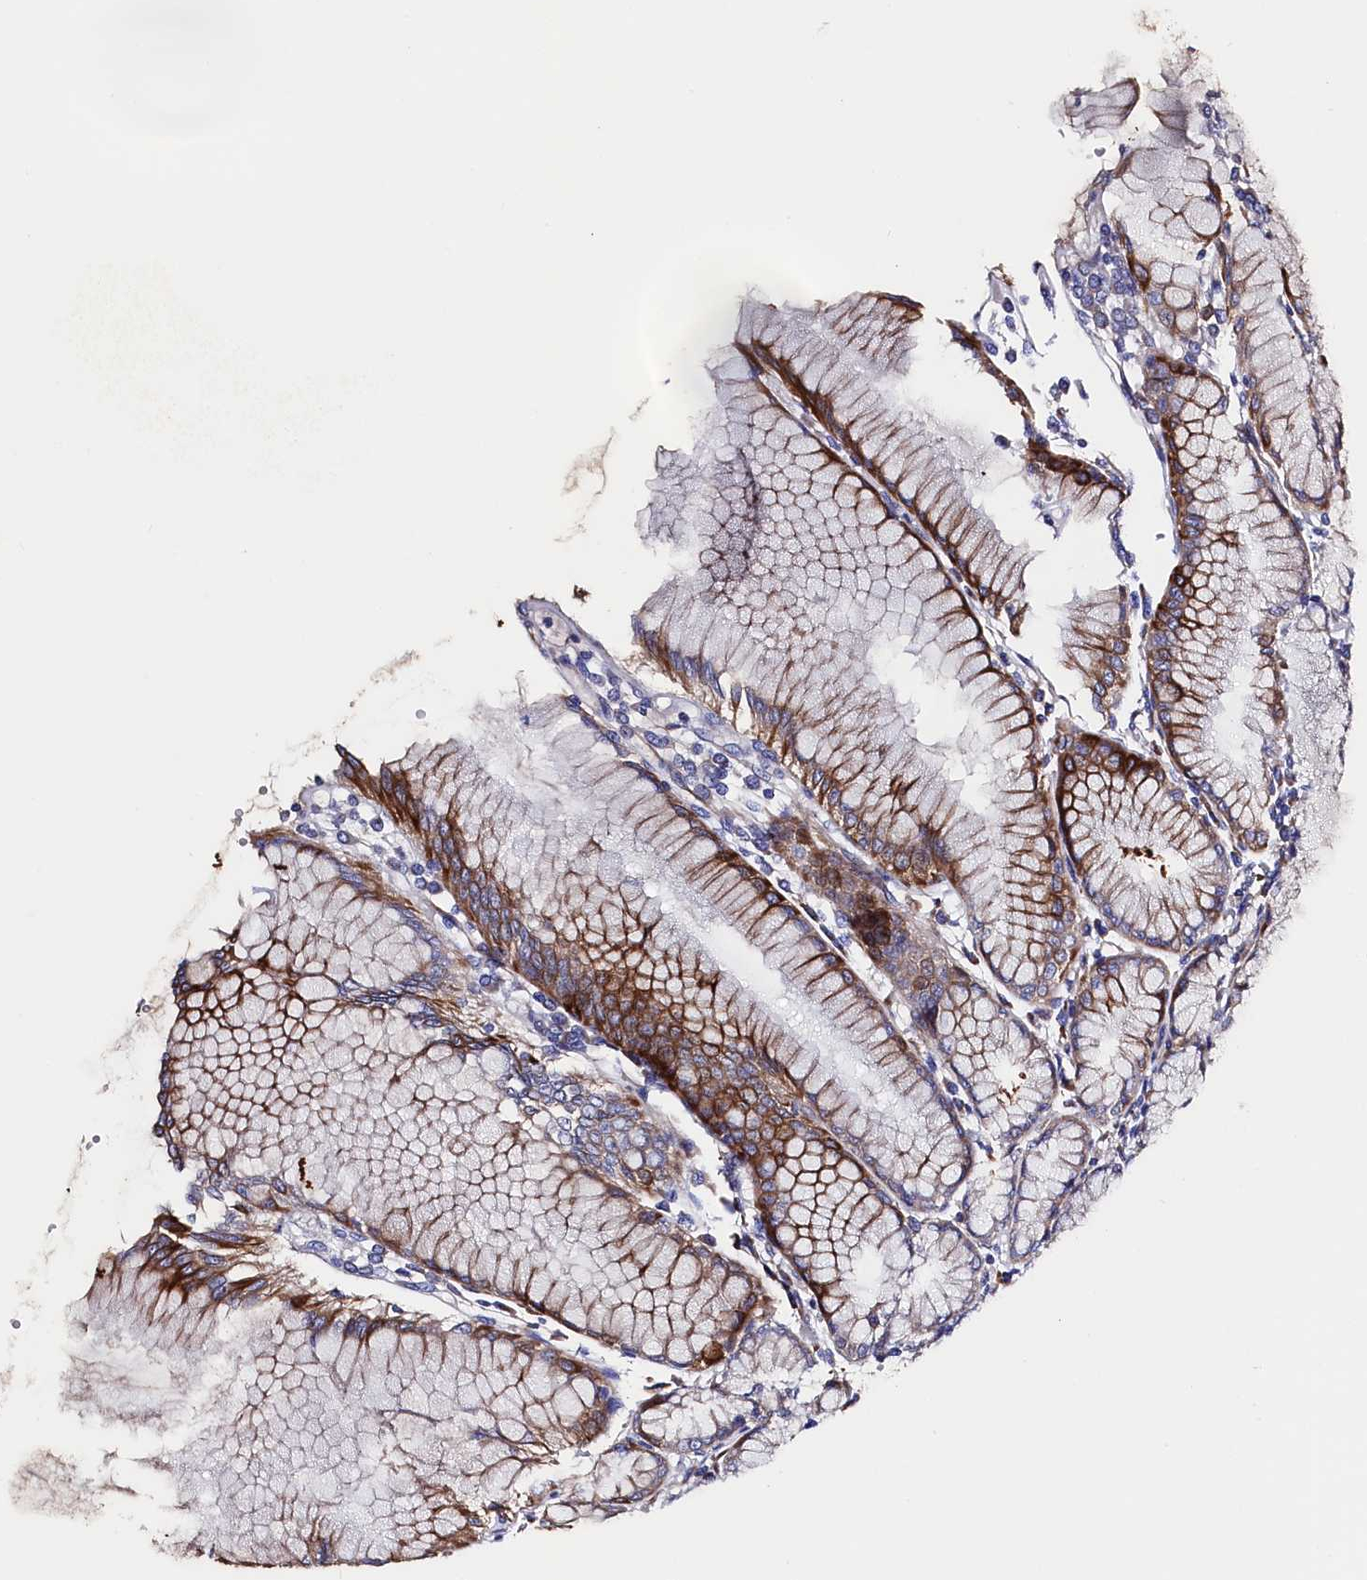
{"staining": {"intensity": "strong", "quantity": "25%-75%", "location": "cytoplasmic/membranous"}, "tissue": "stomach", "cell_type": "Glandular cells", "image_type": "normal", "snomed": [{"axis": "morphology", "description": "Normal tissue, NOS"}, {"axis": "topography", "description": "Stomach"}], "caption": "An image of stomach stained for a protein shows strong cytoplasmic/membranous brown staining in glandular cells.", "gene": "WNT8A", "patient": {"sex": "female", "age": 57}}